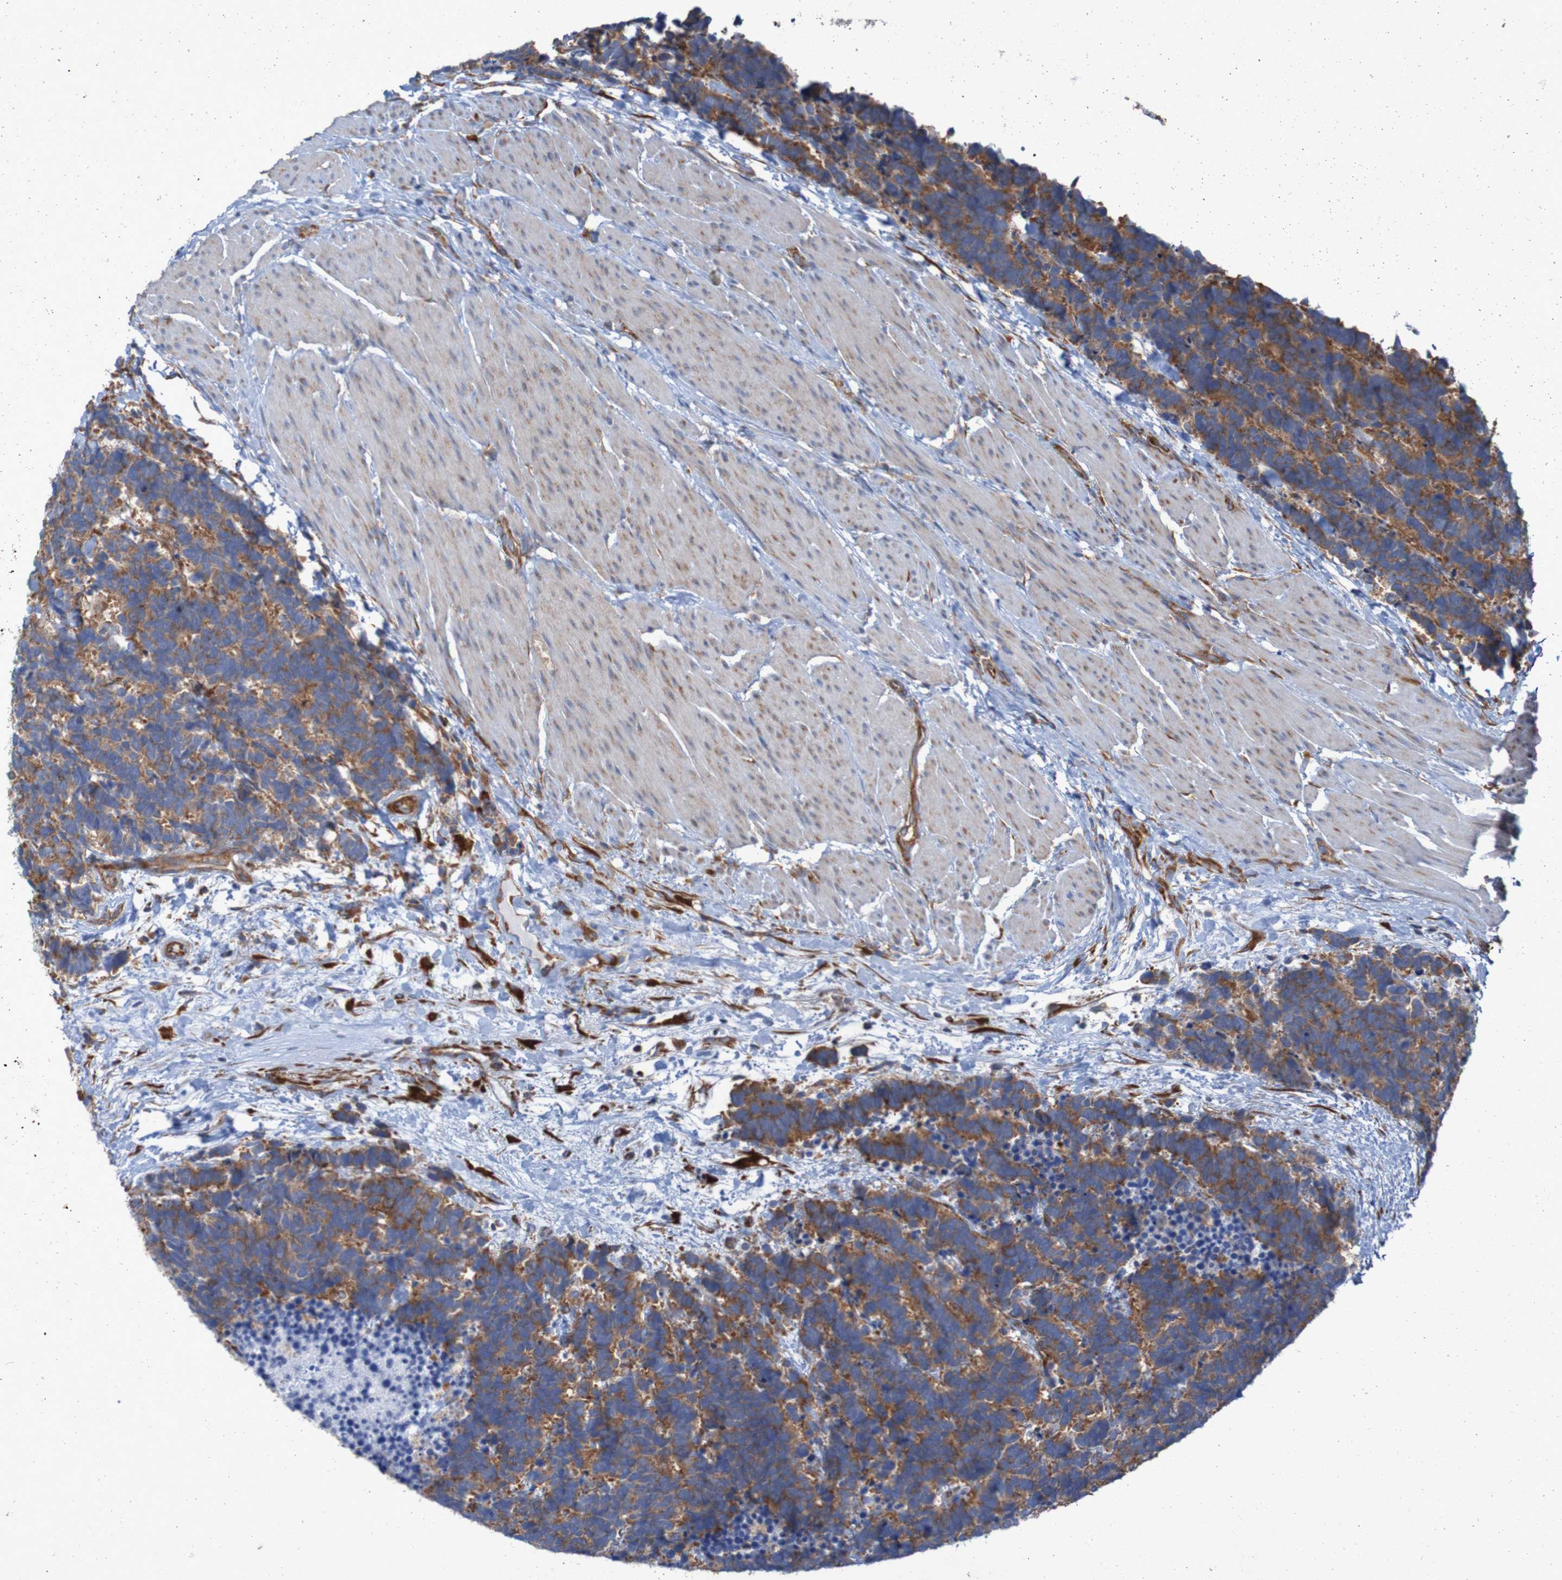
{"staining": {"intensity": "moderate", "quantity": ">75%", "location": "cytoplasmic/membranous"}, "tissue": "carcinoid", "cell_type": "Tumor cells", "image_type": "cancer", "snomed": [{"axis": "morphology", "description": "Carcinoma, NOS"}, {"axis": "morphology", "description": "Carcinoid, malignant, NOS"}, {"axis": "topography", "description": "Urinary bladder"}], "caption": "A brown stain shows moderate cytoplasmic/membranous positivity of a protein in carcinoma tumor cells.", "gene": "RPL10", "patient": {"sex": "male", "age": 57}}